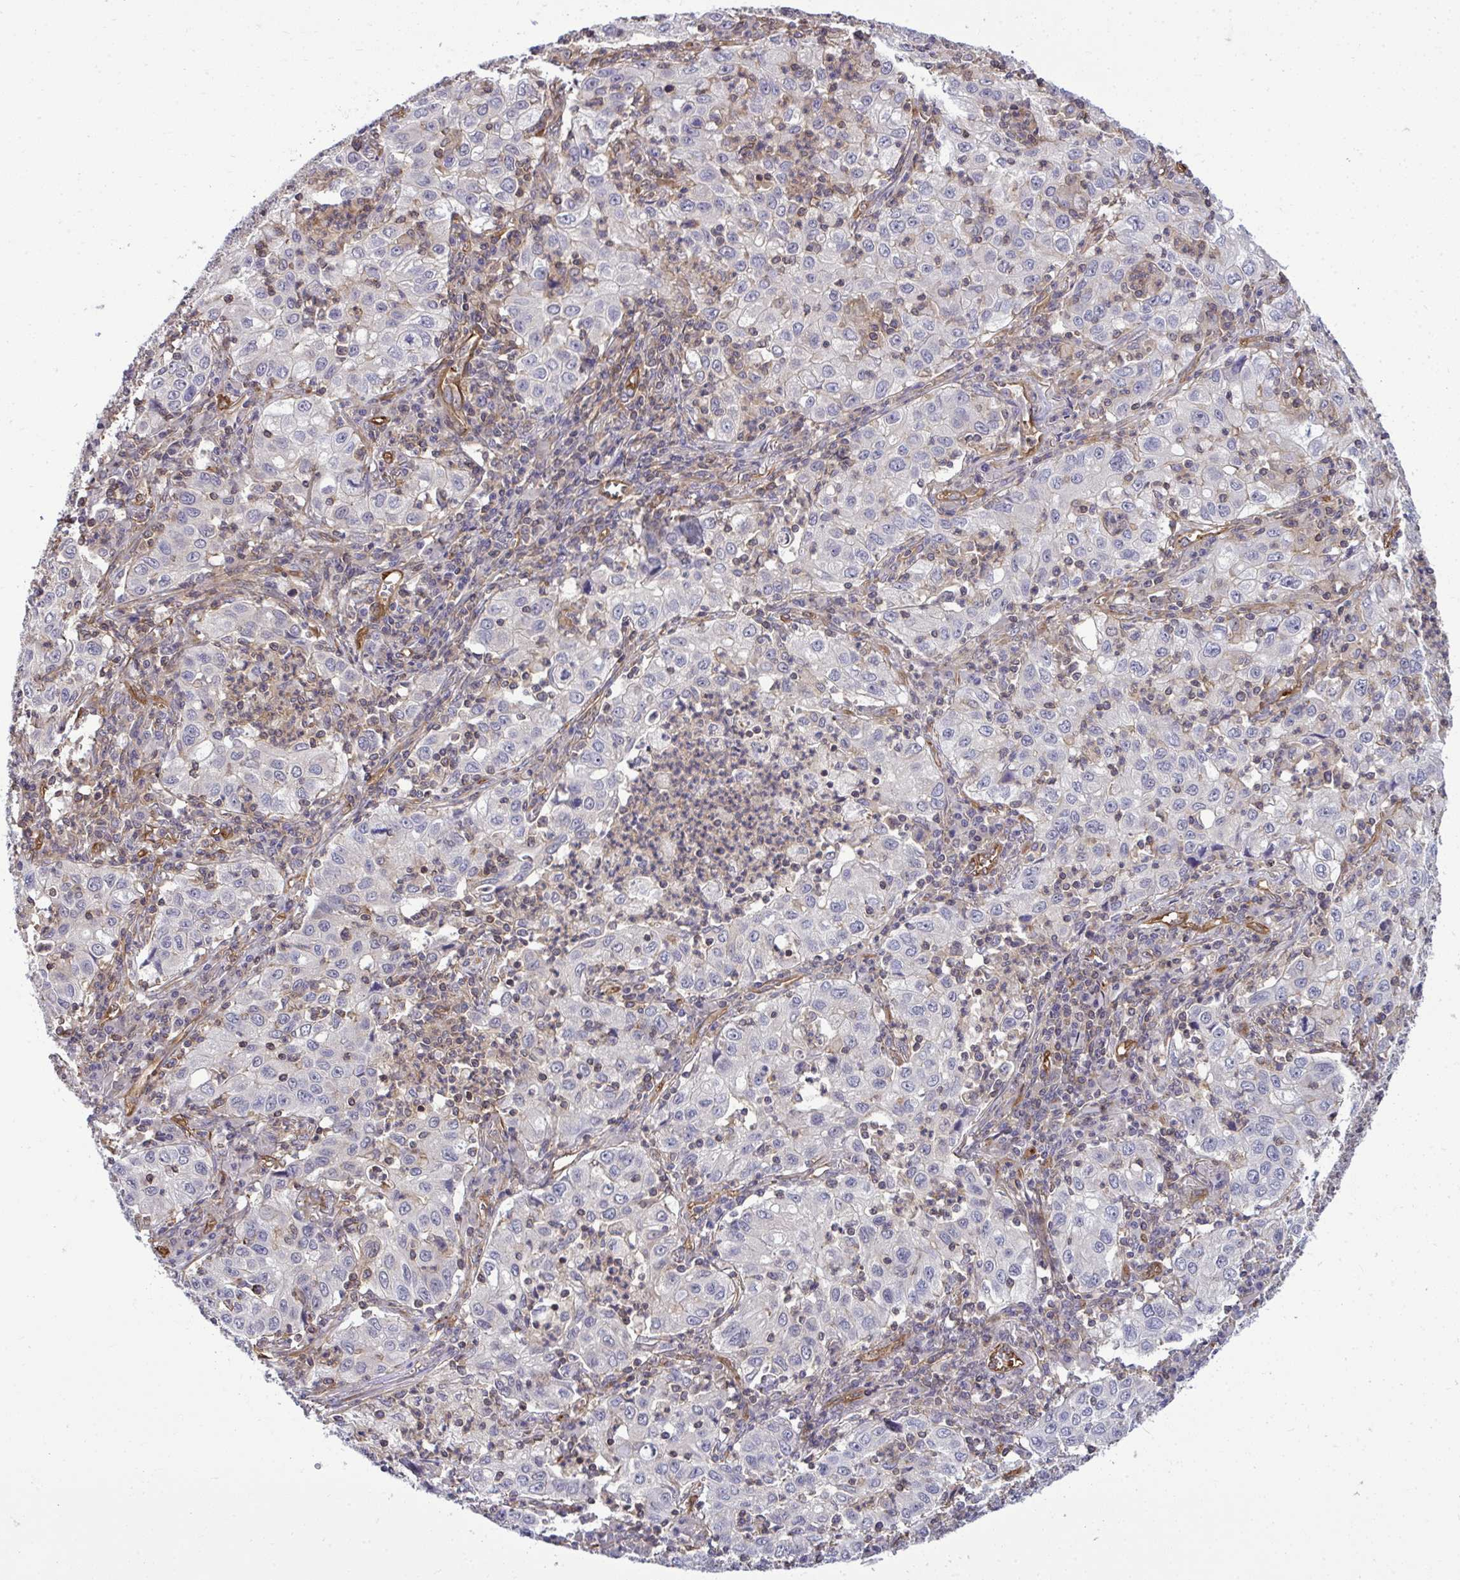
{"staining": {"intensity": "negative", "quantity": "none", "location": "none"}, "tissue": "lung cancer", "cell_type": "Tumor cells", "image_type": "cancer", "snomed": [{"axis": "morphology", "description": "Squamous cell carcinoma, NOS"}, {"axis": "topography", "description": "Lung"}], "caption": "A histopathology image of lung squamous cell carcinoma stained for a protein demonstrates no brown staining in tumor cells. The staining was performed using DAB to visualize the protein expression in brown, while the nuclei were stained in blue with hematoxylin (Magnification: 20x).", "gene": "FUT10", "patient": {"sex": "male", "age": 71}}